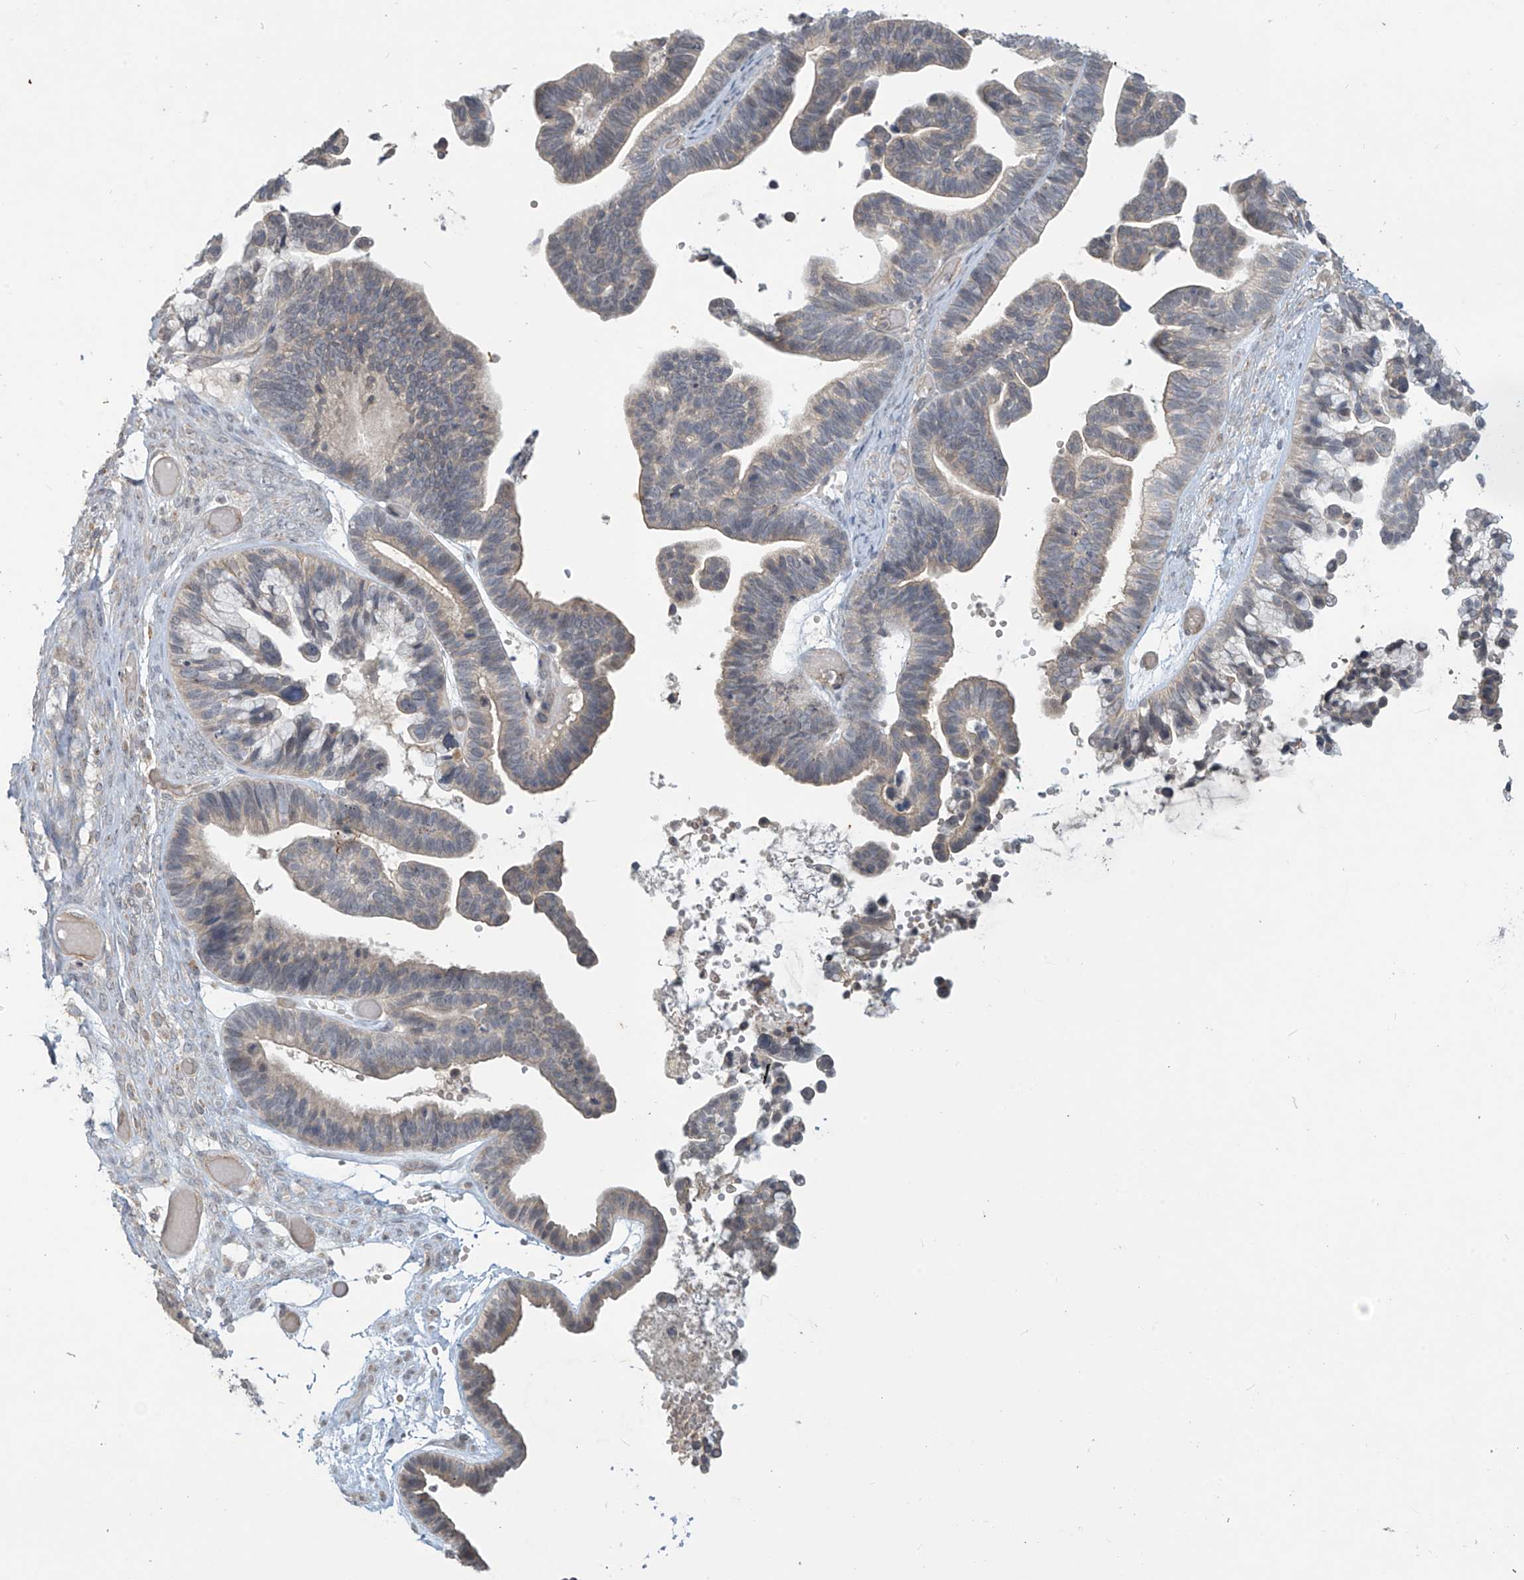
{"staining": {"intensity": "weak", "quantity": "<25%", "location": "cytoplasmic/membranous"}, "tissue": "ovarian cancer", "cell_type": "Tumor cells", "image_type": "cancer", "snomed": [{"axis": "morphology", "description": "Cystadenocarcinoma, serous, NOS"}, {"axis": "topography", "description": "Ovary"}], "caption": "Serous cystadenocarcinoma (ovarian) was stained to show a protein in brown. There is no significant staining in tumor cells.", "gene": "DGKQ", "patient": {"sex": "female", "age": 56}}